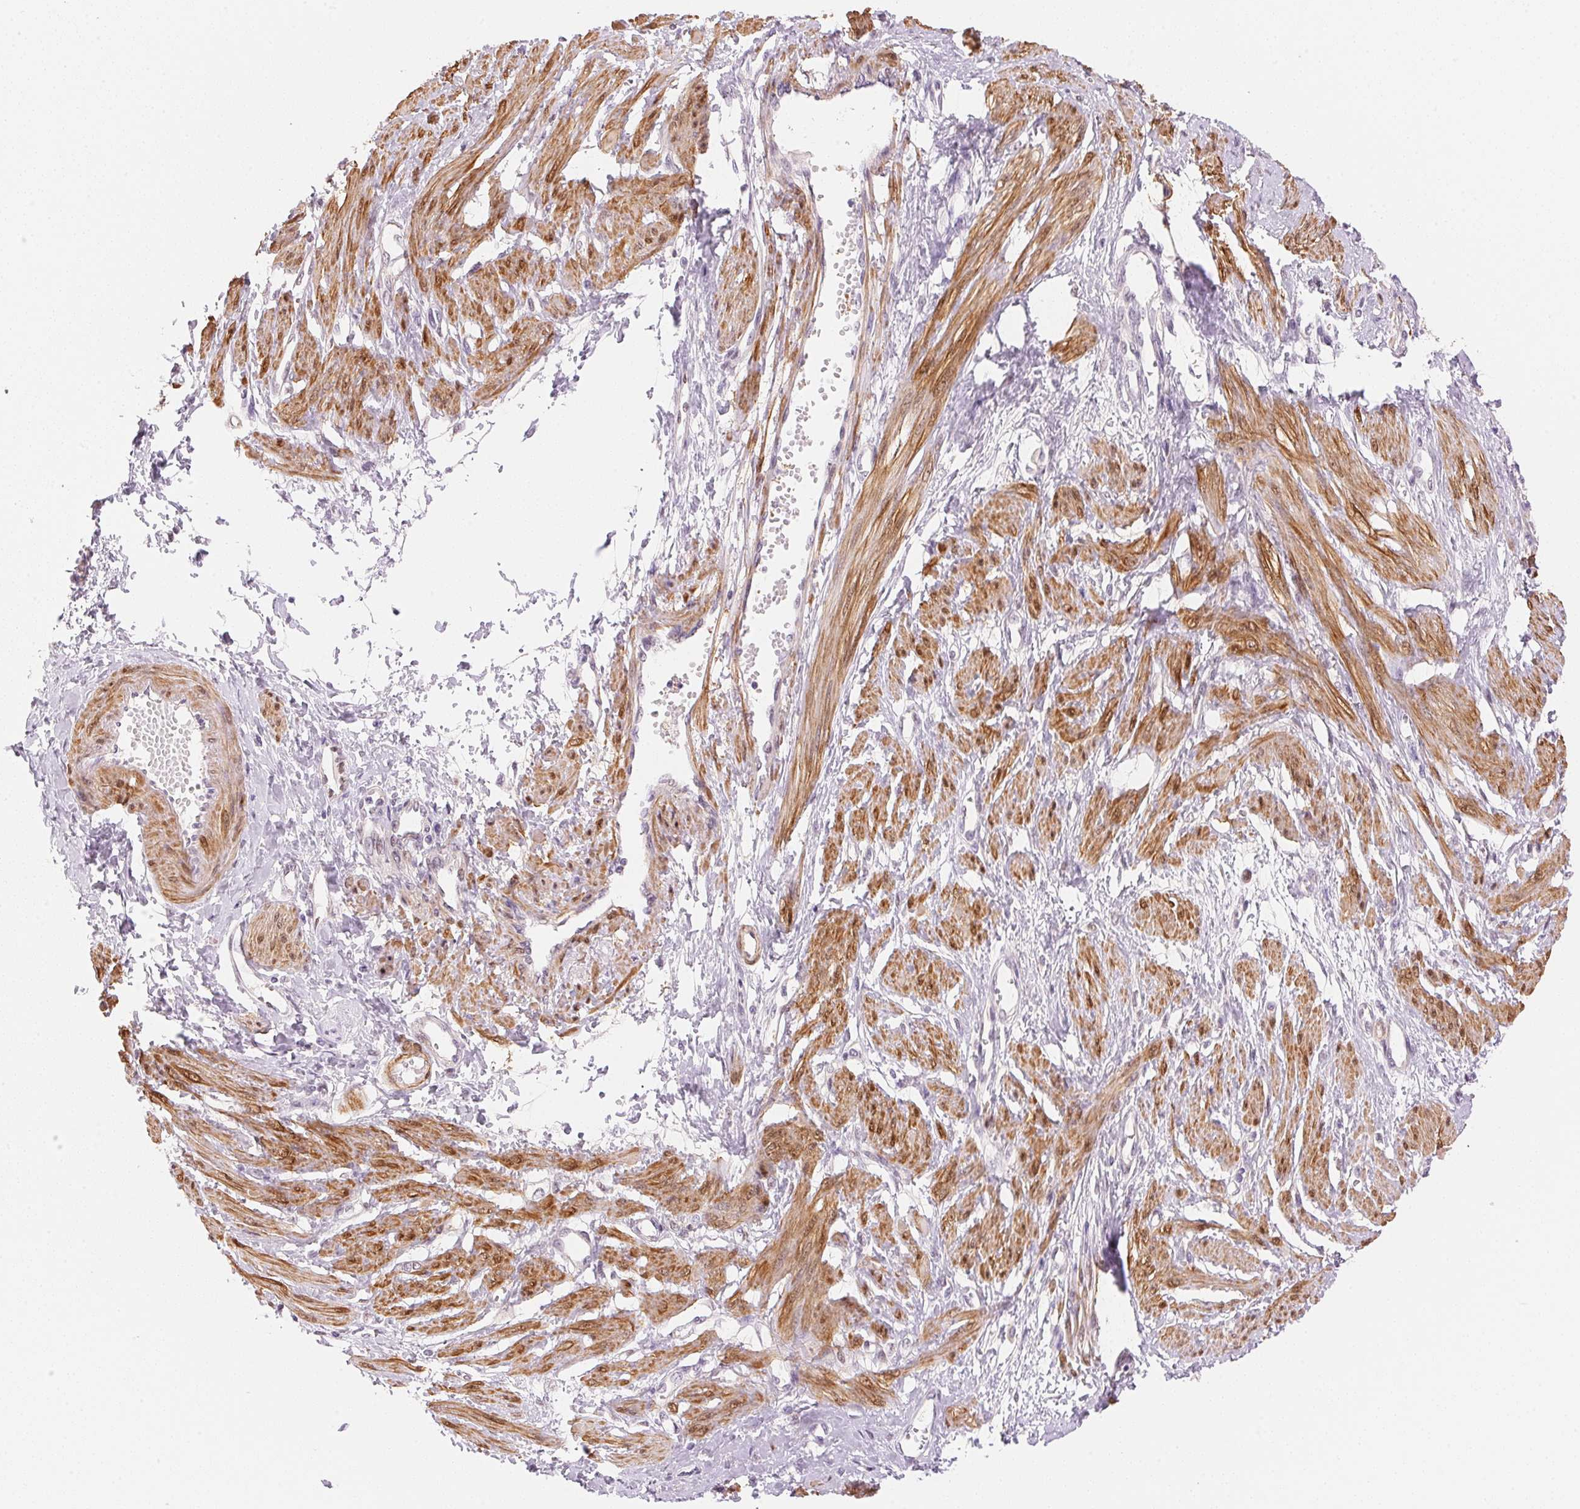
{"staining": {"intensity": "moderate", "quantity": ">75%", "location": "cytoplasmic/membranous,nuclear"}, "tissue": "smooth muscle", "cell_type": "Smooth muscle cells", "image_type": "normal", "snomed": [{"axis": "morphology", "description": "Normal tissue, NOS"}, {"axis": "topography", "description": "Smooth muscle"}, {"axis": "topography", "description": "Uterus"}], "caption": "IHC (DAB (3,3'-diaminobenzidine)) staining of unremarkable human smooth muscle shows moderate cytoplasmic/membranous,nuclear protein positivity in approximately >75% of smooth muscle cells.", "gene": "SMTN", "patient": {"sex": "female", "age": 39}}